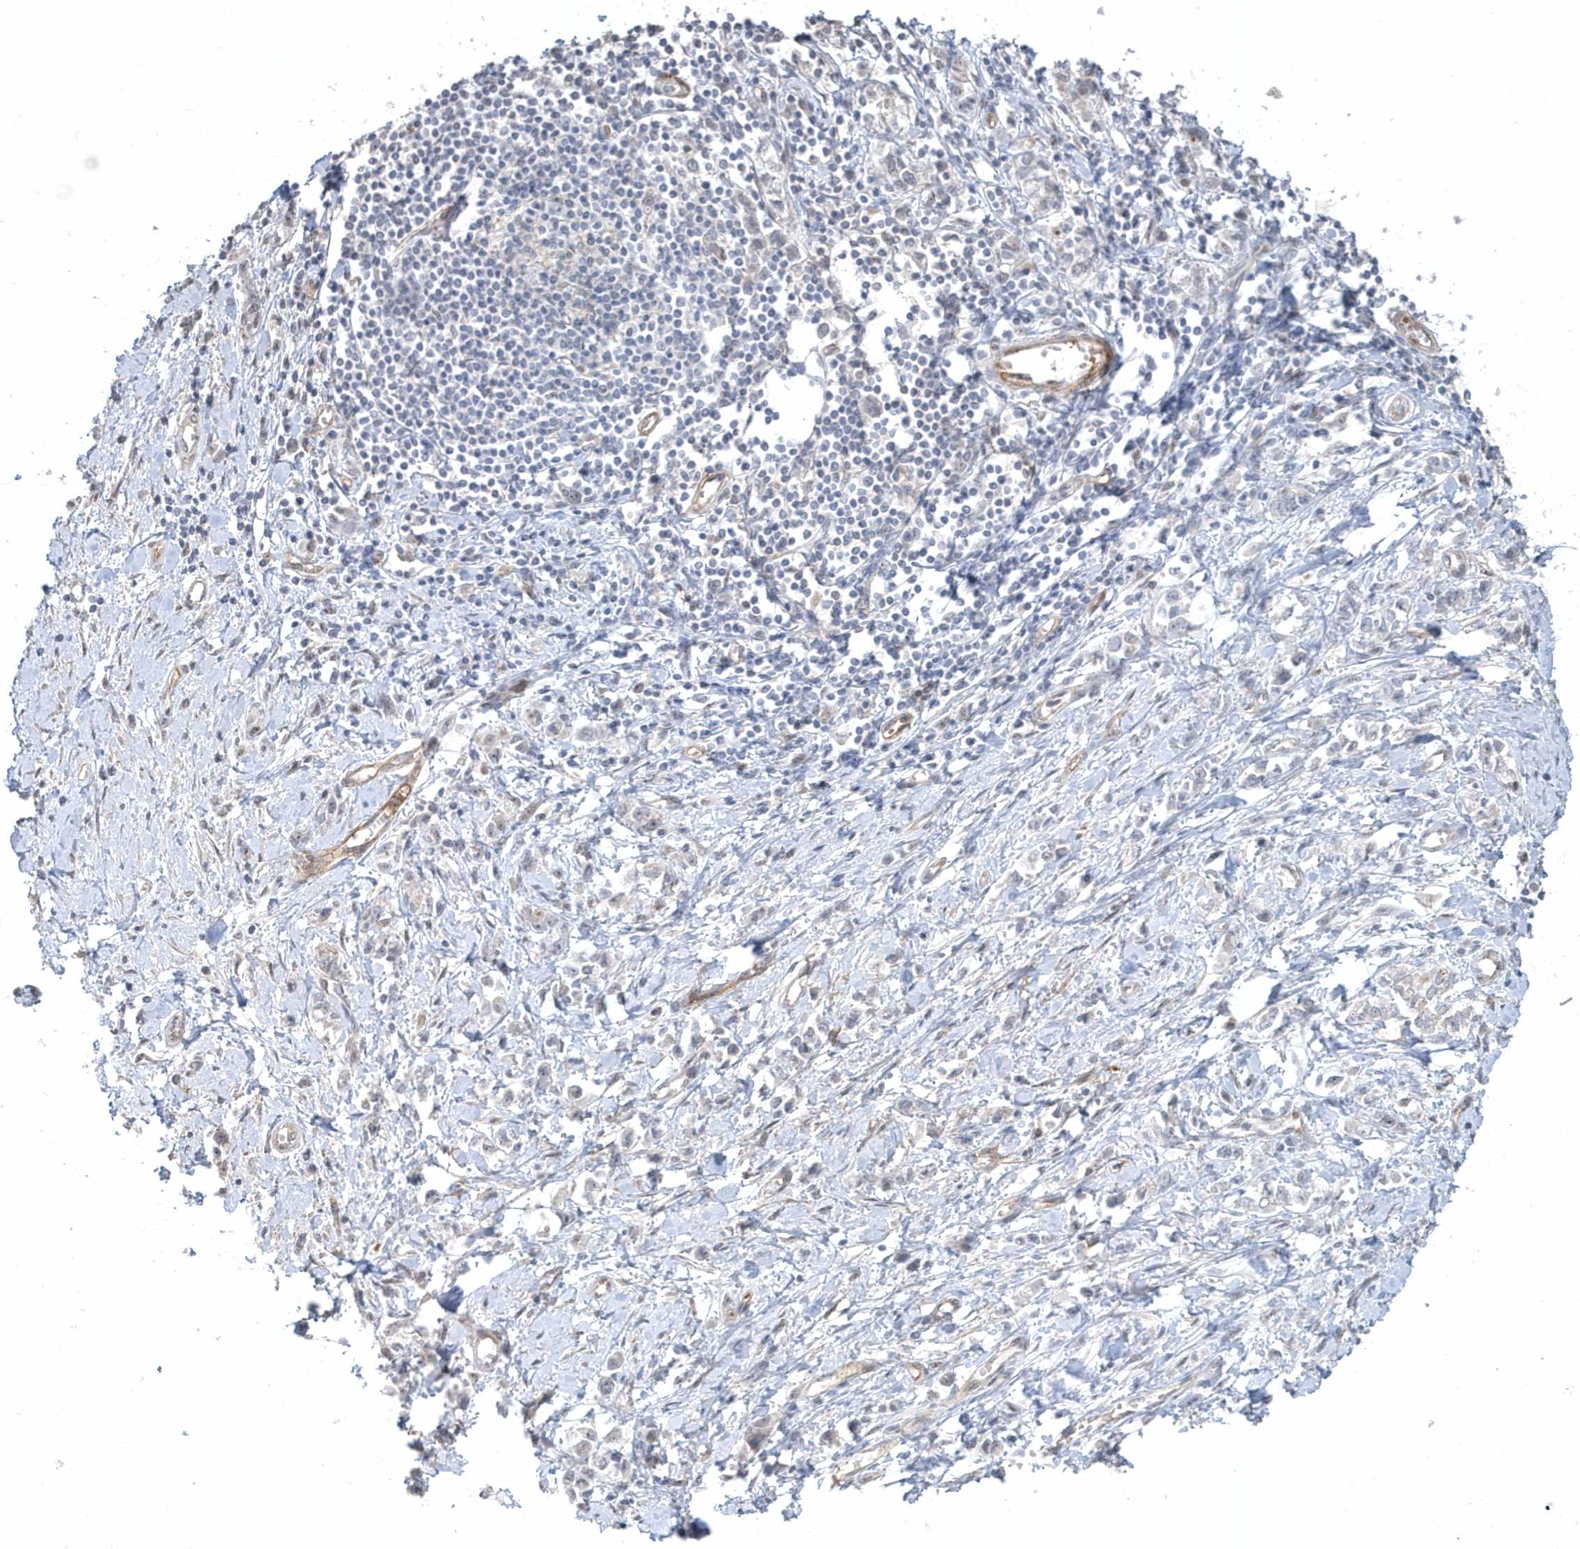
{"staining": {"intensity": "negative", "quantity": "none", "location": "none"}, "tissue": "stomach cancer", "cell_type": "Tumor cells", "image_type": "cancer", "snomed": [{"axis": "morphology", "description": "Adenocarcinoma, NOS"}, {"axis": "topography", "description": "Stomach"}], "caption": "Histopathology image shows no protein staining in tumor cells of stomach cancer tissue.", "gene": "CRIP3", "patient": {"sex": "female", "age": 76}}